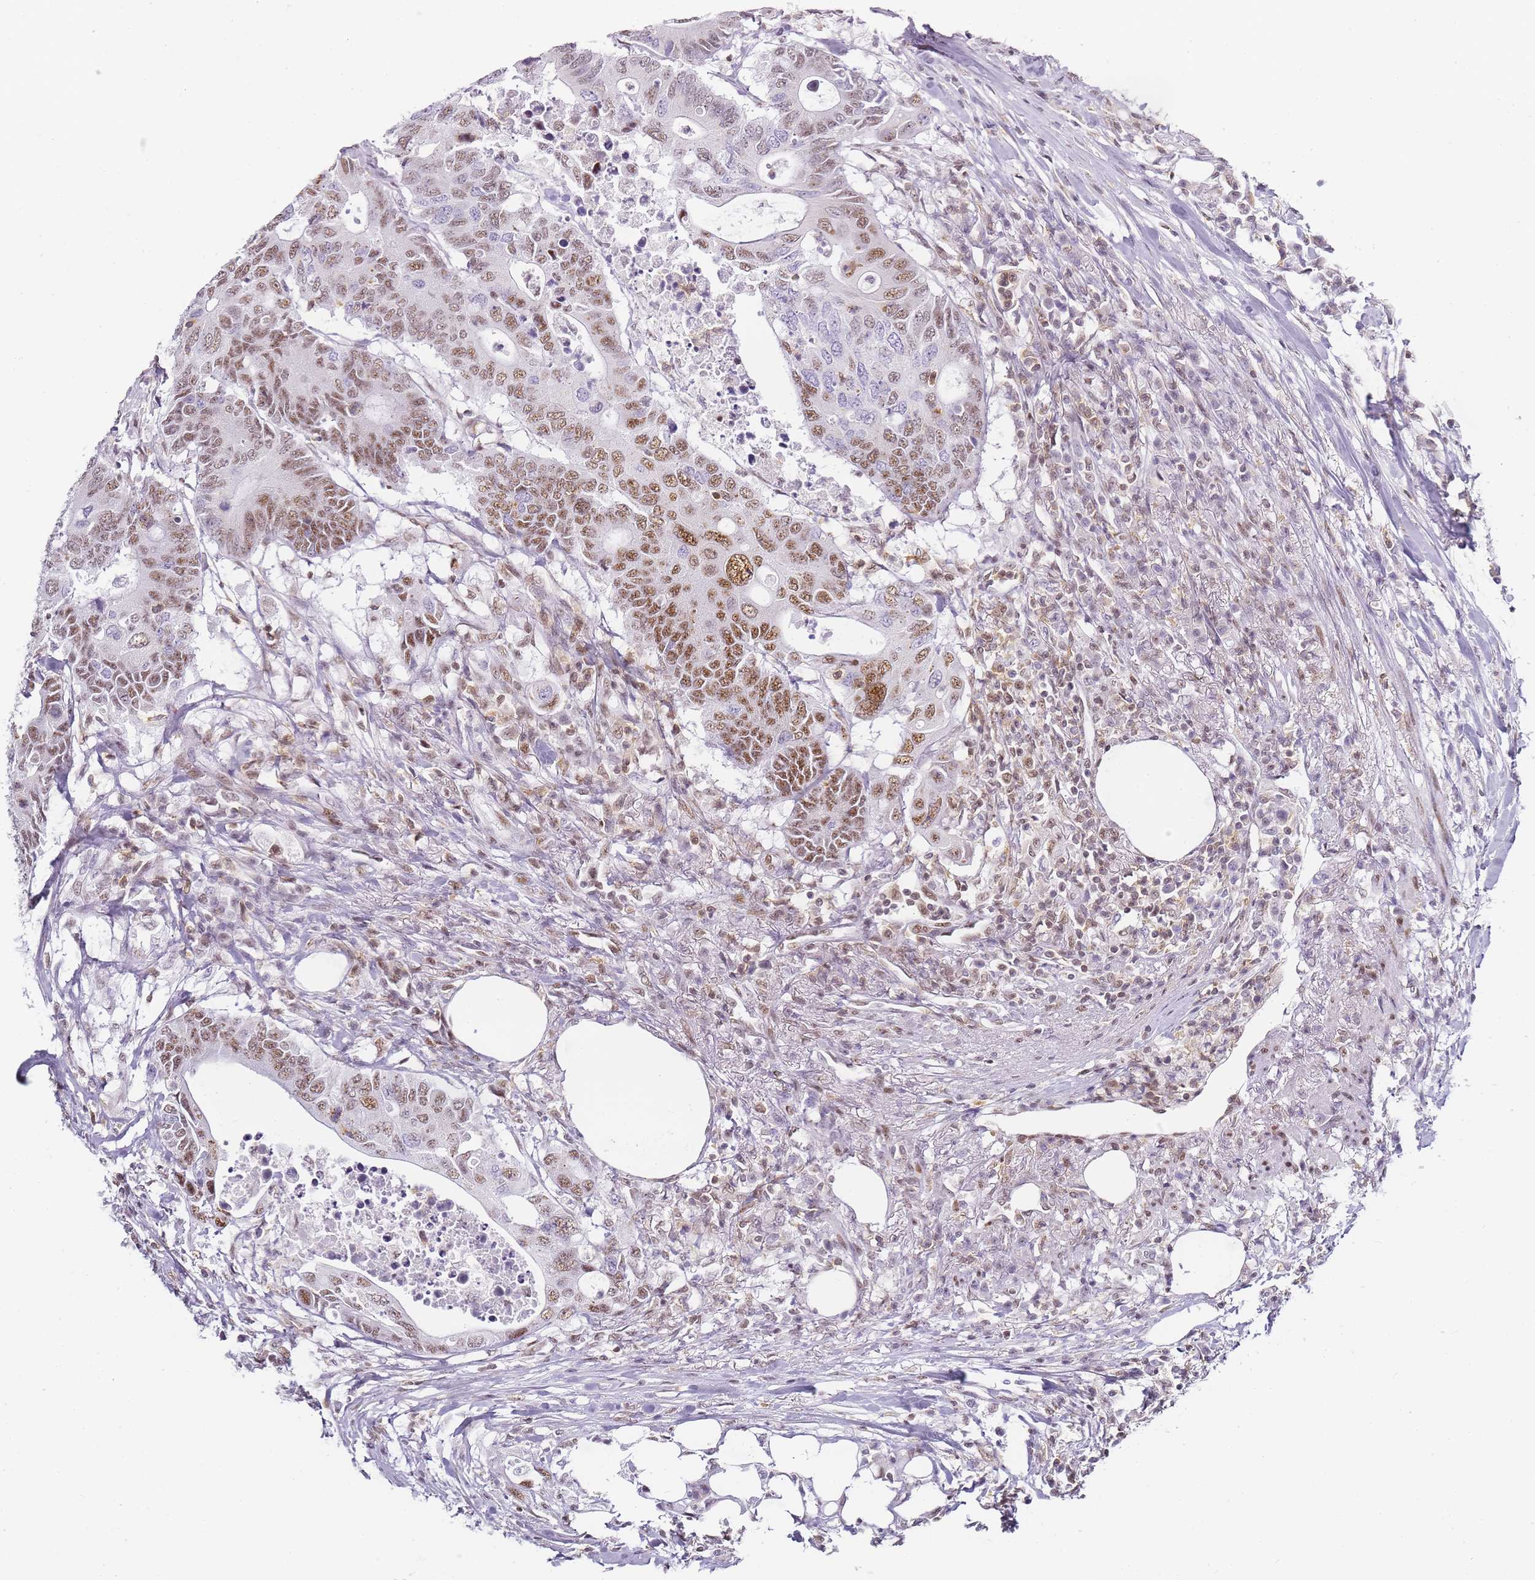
{"staining": {"intensity": "moderate", "quantity": "25%-75%", "location": "nuclear"}, "tissue": "colorectal cancer", "cell_type": "Tumor cells", "image_type": "cancer", "snomed": [{"axis": "morphology", "description": "Adenocarcinoma, NOS"}, {"axis": "topography", "description": "Colon"}], "caption": "Immunohistochemical staining of colorectal cancer demonstrates moderate nuclear protein staining in approximately 25%-75% of tumor cells. Using DAB (3,3'-diaminobenzidine) (brown) and hematoxylin (blue) stains, captured at high magnification using brightfield microscopy.", "gene": "JAKMIP1", "patient": {"sex": "male", "age": 71}}